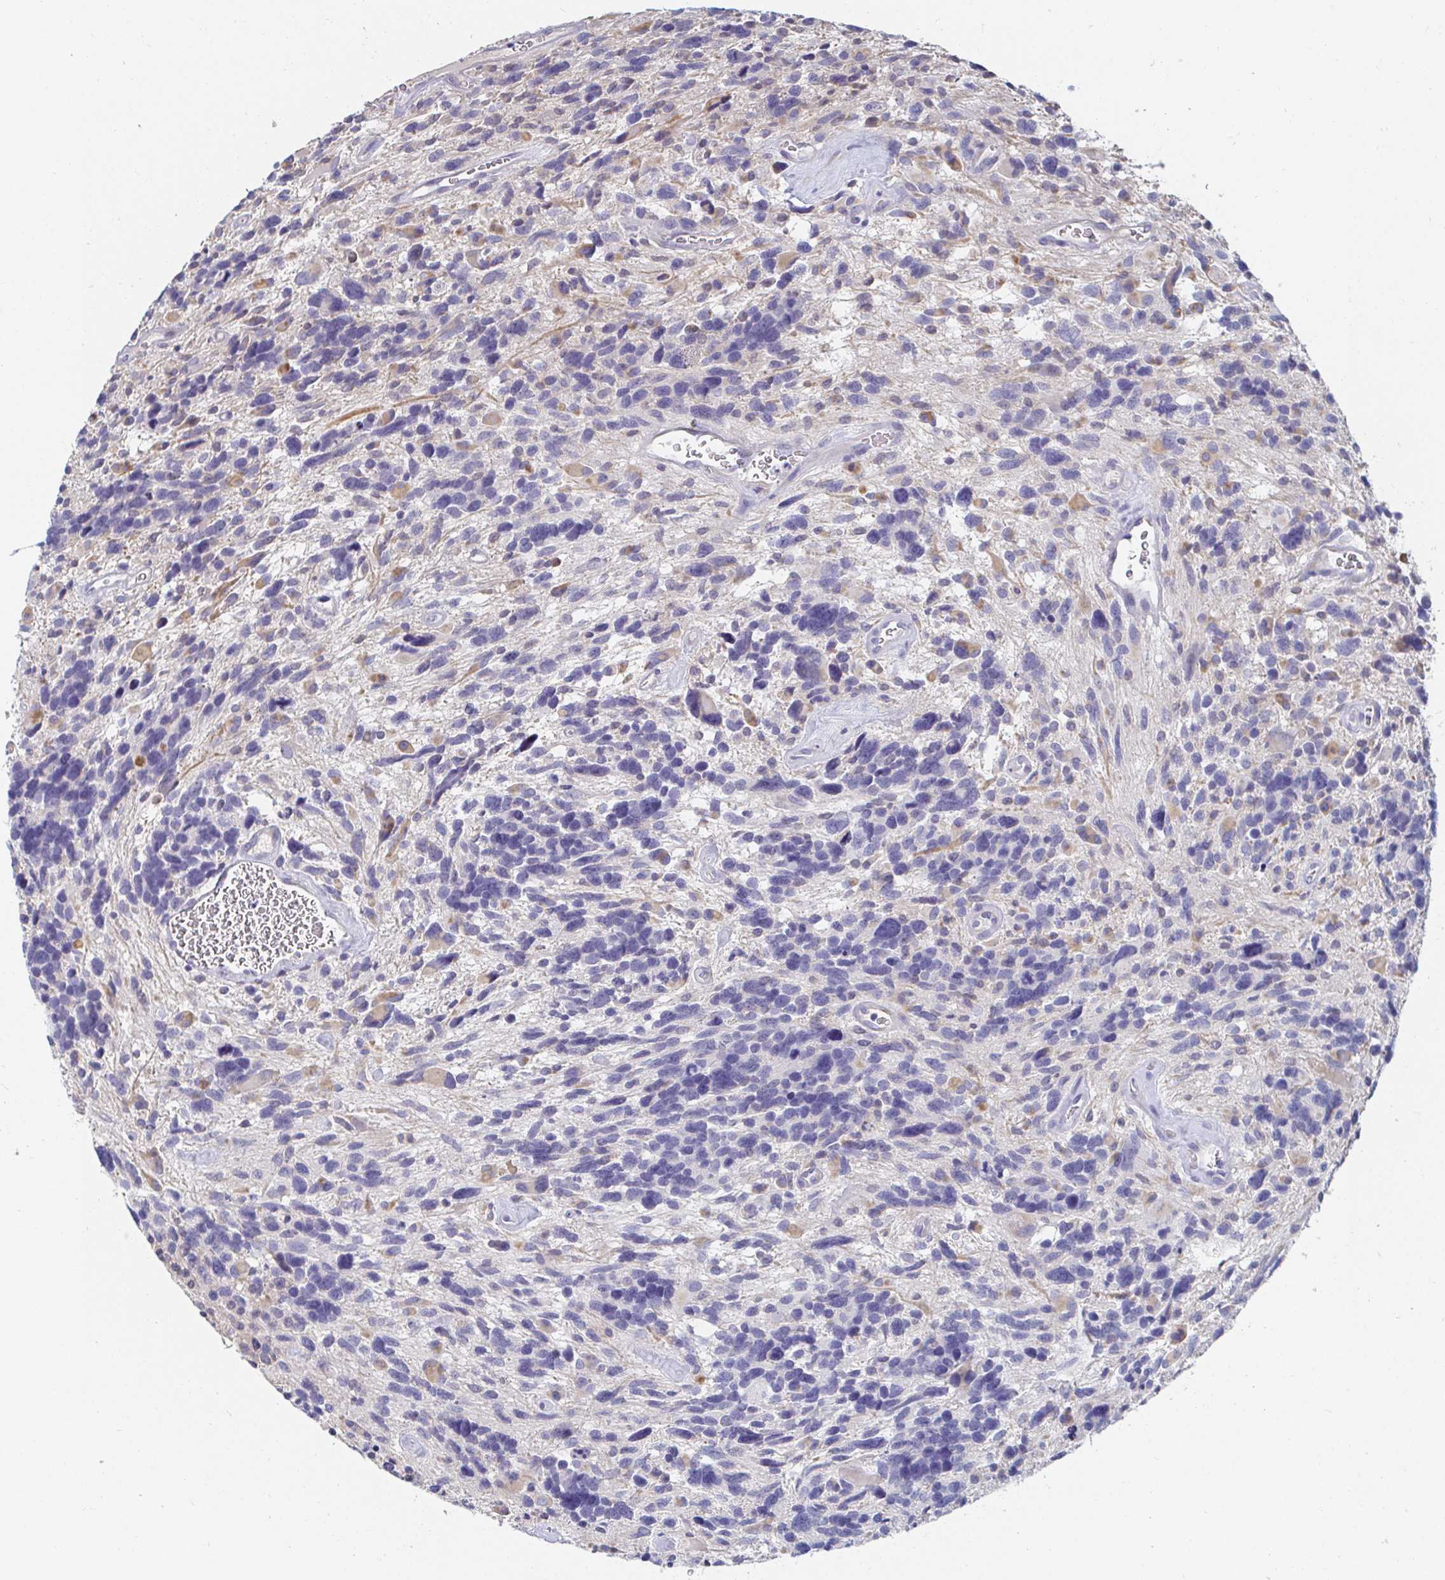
{"staining": {"intensity": "negative", "quantity": "none", "location": "none"}, "tissue": "glioma", "cell_type": "Tumor cells", "image_type": "cancer", "snomed": [{"axis": "morphology", "description": "Glioma, malignant, High grade"}, {"axis": "topography", "description": "Brain"}], "caption": "Protein analysis of malignant high-grade glioma shows no significant staining in tumor cells.", "gene": "PDE6B", "patient": {"sex": "male", "age": 49}}